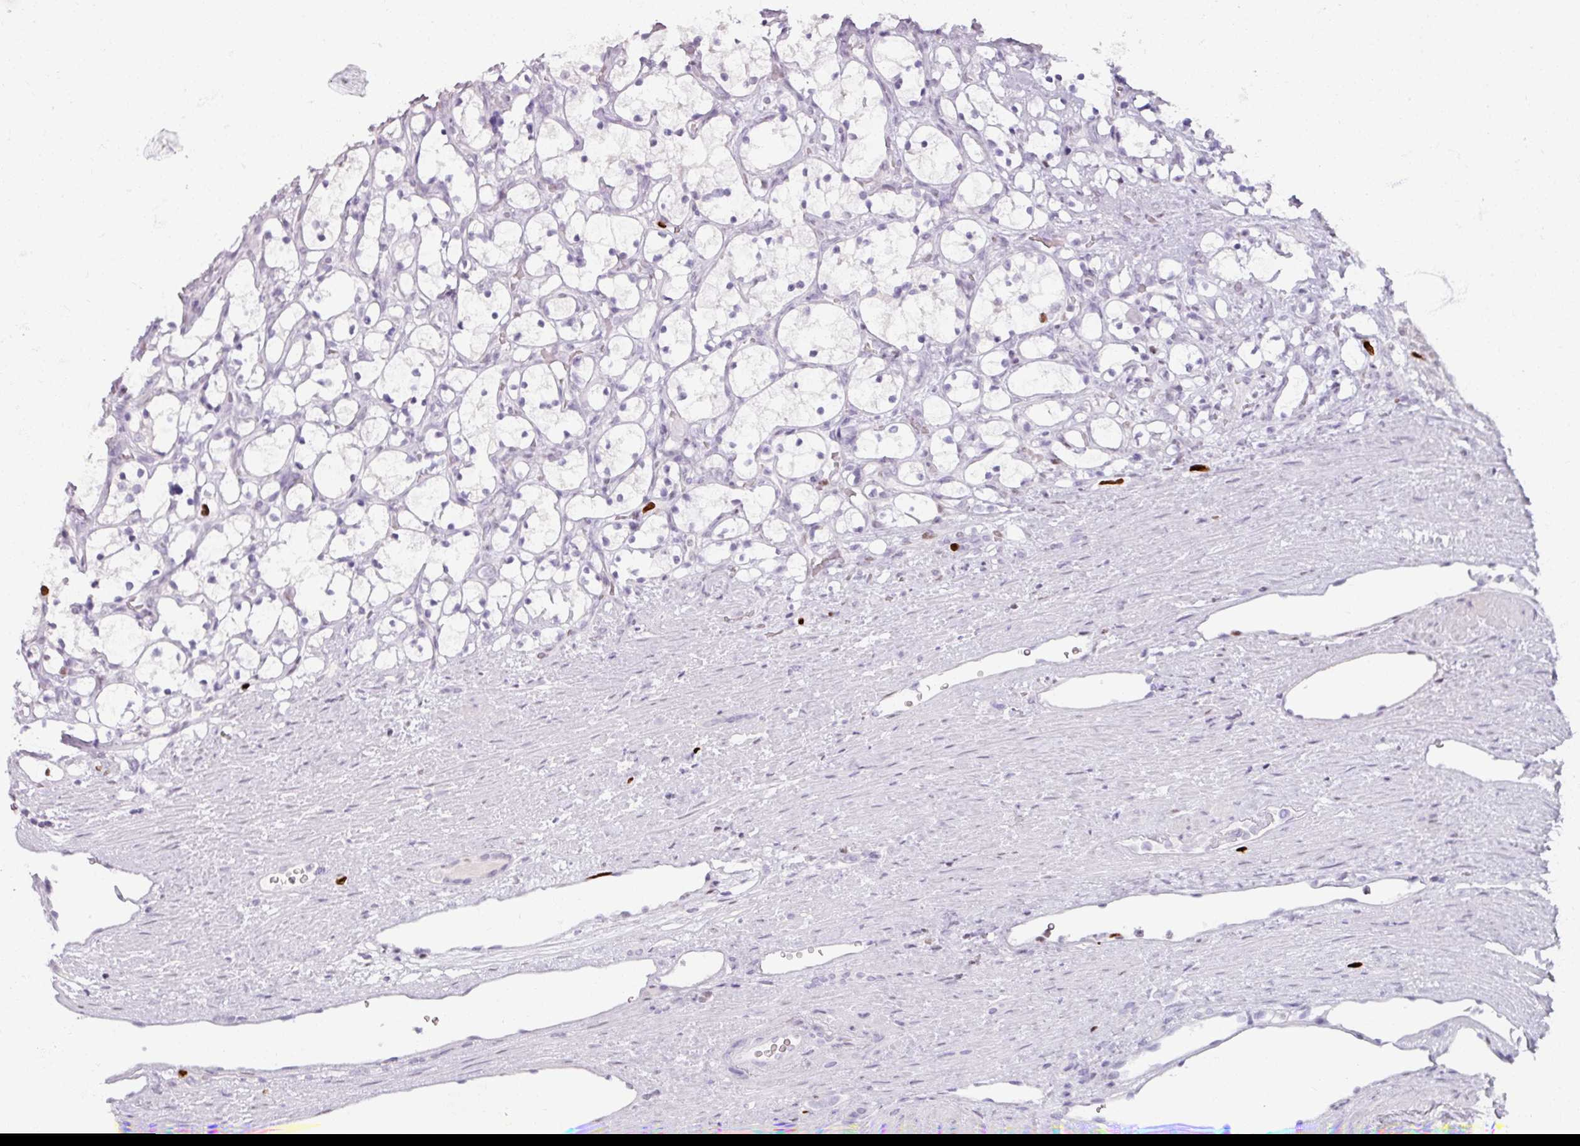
{"staining": {"intensity": "moderate", "quantity": "<25%", "location": "nuclear"}, "tissue": "renal cancer", "cell_type": "Tumor cells", "image_type": "cancer", "snomed": [{"axis": "morphology", "description": "Adenocarcinoma, NOS"}, {"axis": "topography", "description": "Kidney"}], "caption": "The image demonstrates immunohistochemical staining of renal cancer (adenocarcinoma). There is moderate nuclear expression is identified in about <25% of tumor cells.", "gene": "ATAD2", "patient": {"sex": "female", "age": 69}}